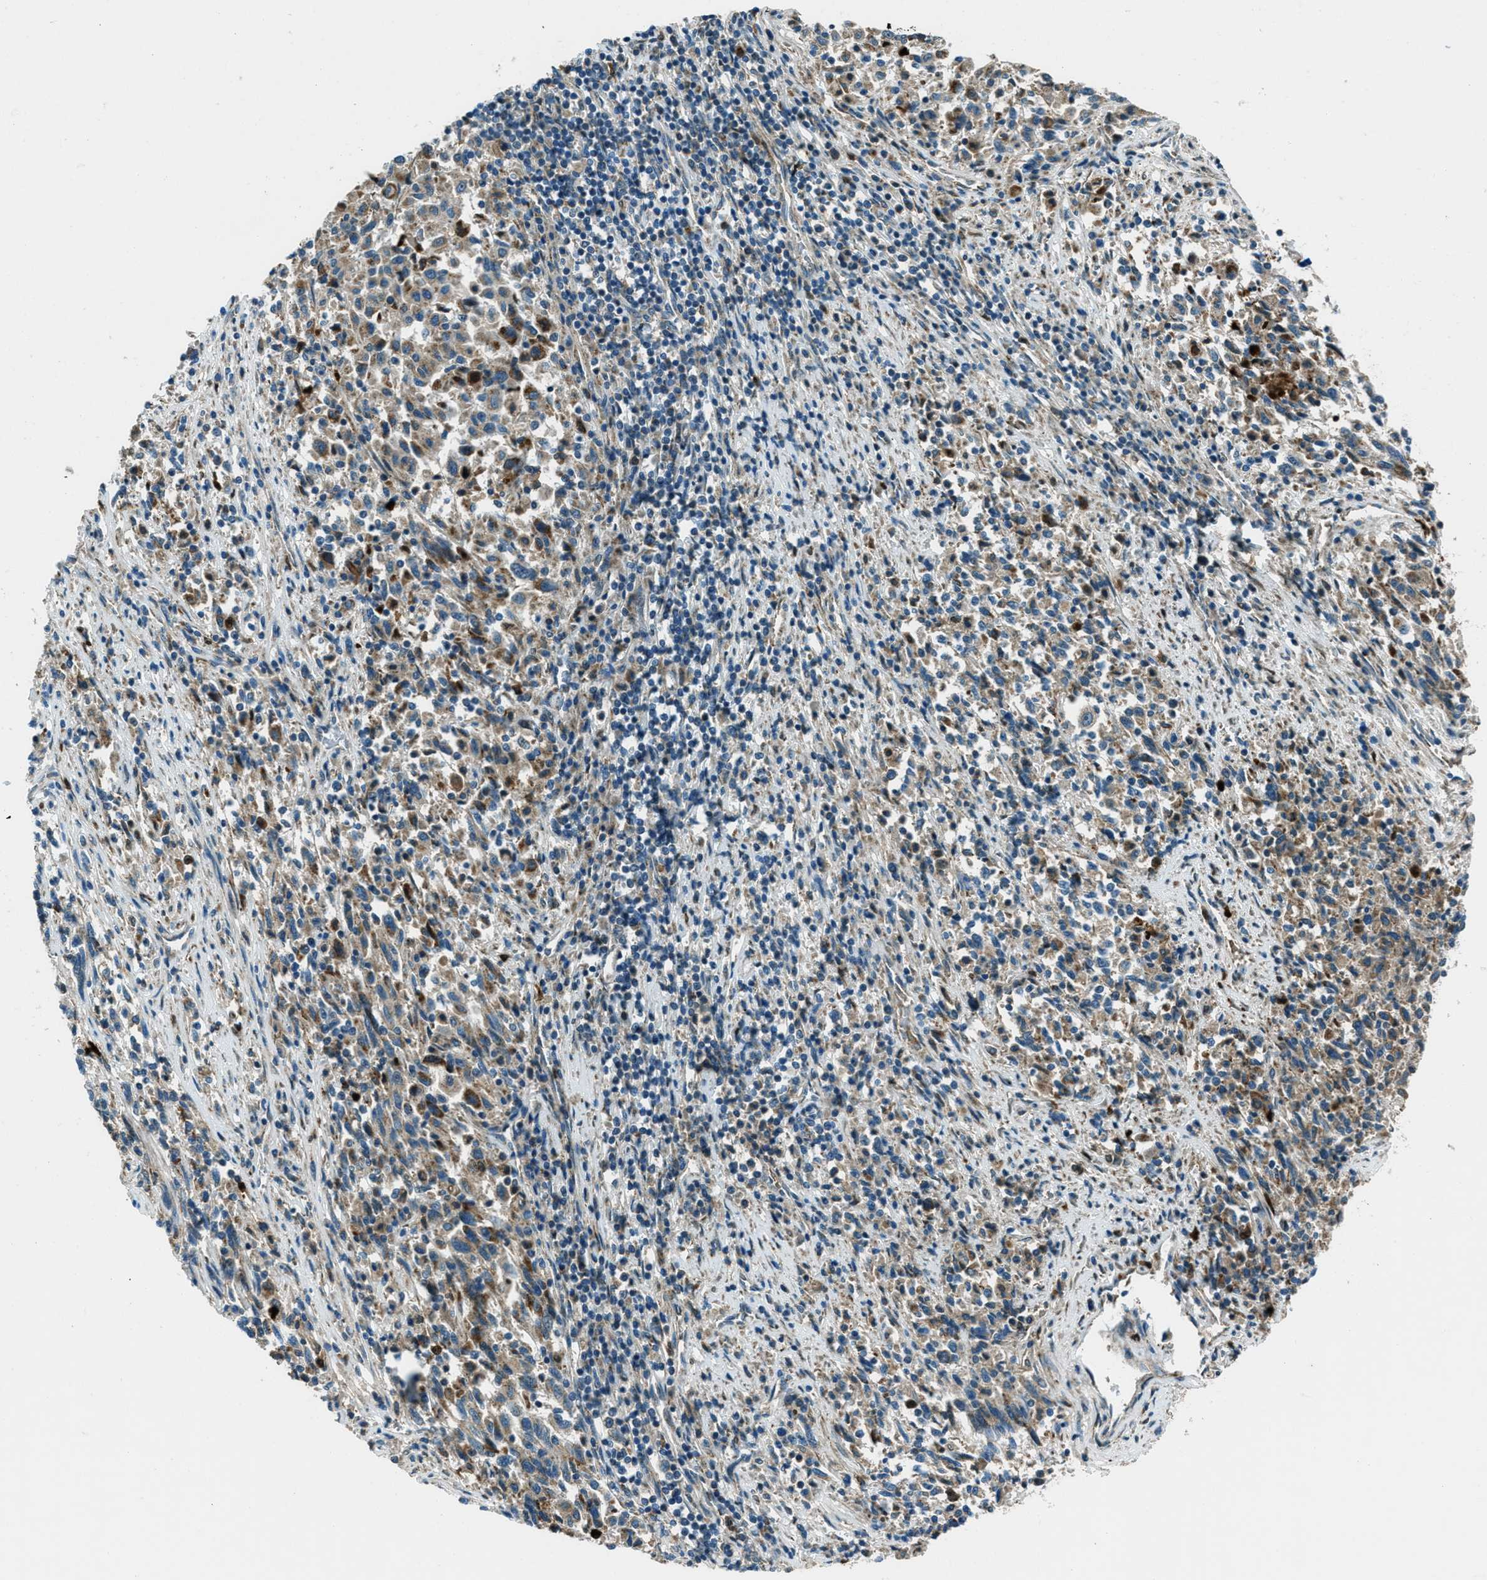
{"staining": {"intensity": "weak", "quantity": ">75%", "location": "cytoplasmic/membranous"}, "tissue": "melanoma", "cell_type": "Tumor cells", "image_type": "cancer", "snomed": [{"axis": "morphology", "description": "Malignant melanoma, Metastatic site"}, {"axis": "topography", "description": "Lymph node"}], "caption": "This histopathology image shows IHC staining of human melanoma, with low weak cytoplasmic/membranous staining in about >75% of tumor cells.", "gene": "FAR1", "patient": {"sex": "male", "age": 61}}